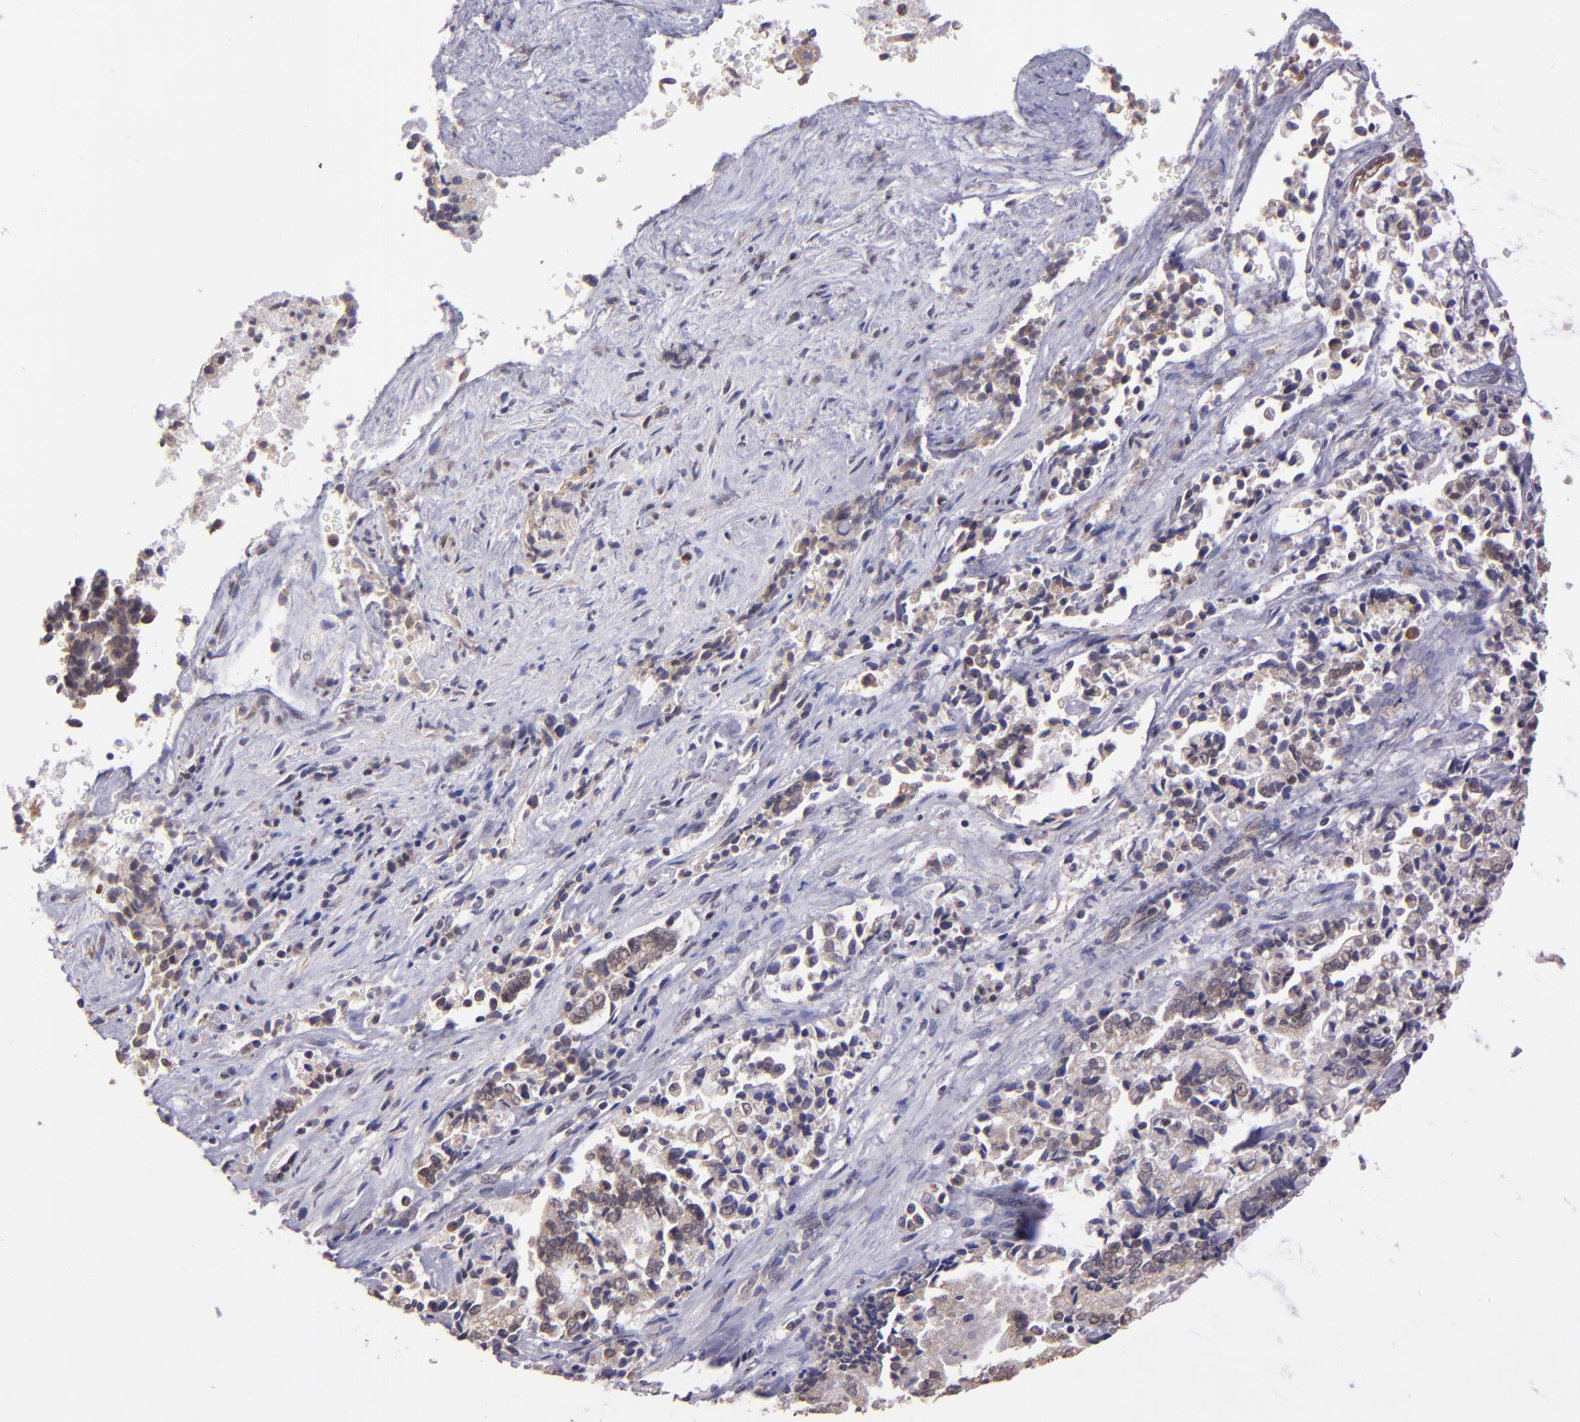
{"staining": {"intensity": "weak", "quantity": ">75%", "location": "cytoplasmic/membranous"}, "tissue": "liver cancer", "cell_type": "Tumor cells", "image_type": "cancer", "snomed": [{"axis": "morphology", "description": "Cholangiocarcinoma"}, {"axis": "topography", "description": "Liver"}], "caption": "Immunohistochemical staining of human liver cholangiocarcinoma reveals low levels of weak cytoplasmic/membranous protein staining in approximately >75% of tumor cells.", "gene": "ELF1", "patient": {"sex": "male", "age": 57}}